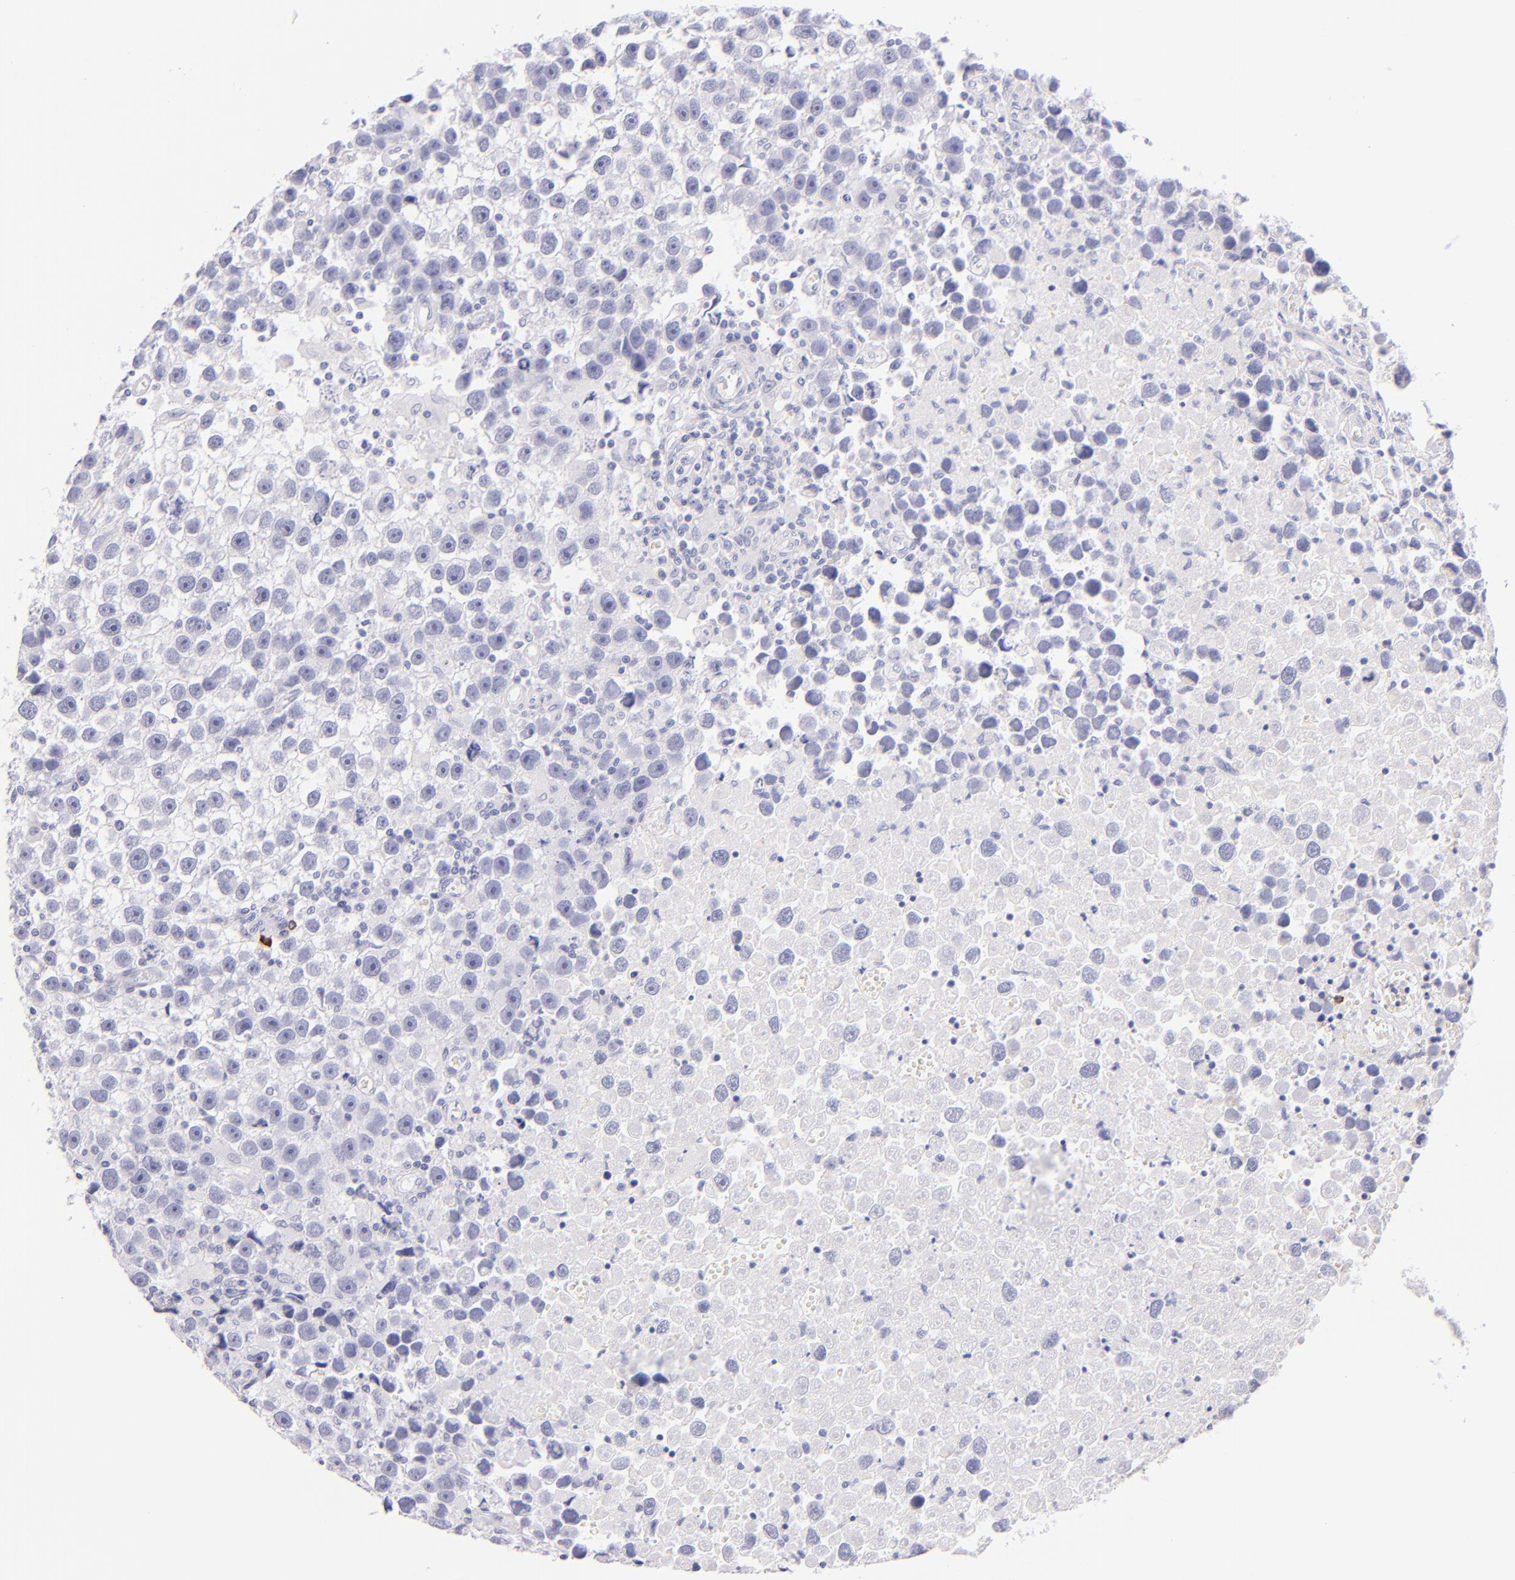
{"staining": {"intensity": "negative", "quantity": "none", "location": "none"}, "tissue": "testis cancer", "cell_type": "Tumor cells", "image_type": "cancer", "snomed": [{"axis": "morphology", "description": "Seminoma, NOS"}, {"axis": "topography", "description": "Testis"}], "caption": "This micrograph is of testis seminoma stained with immunohistochemistry (IHC) to label a protein in brown with the nuclei are counter-stained blue. There is no expression in tumor cells.", "gene": "SDC1", "patient": {"sex": "male", "age": 43}}